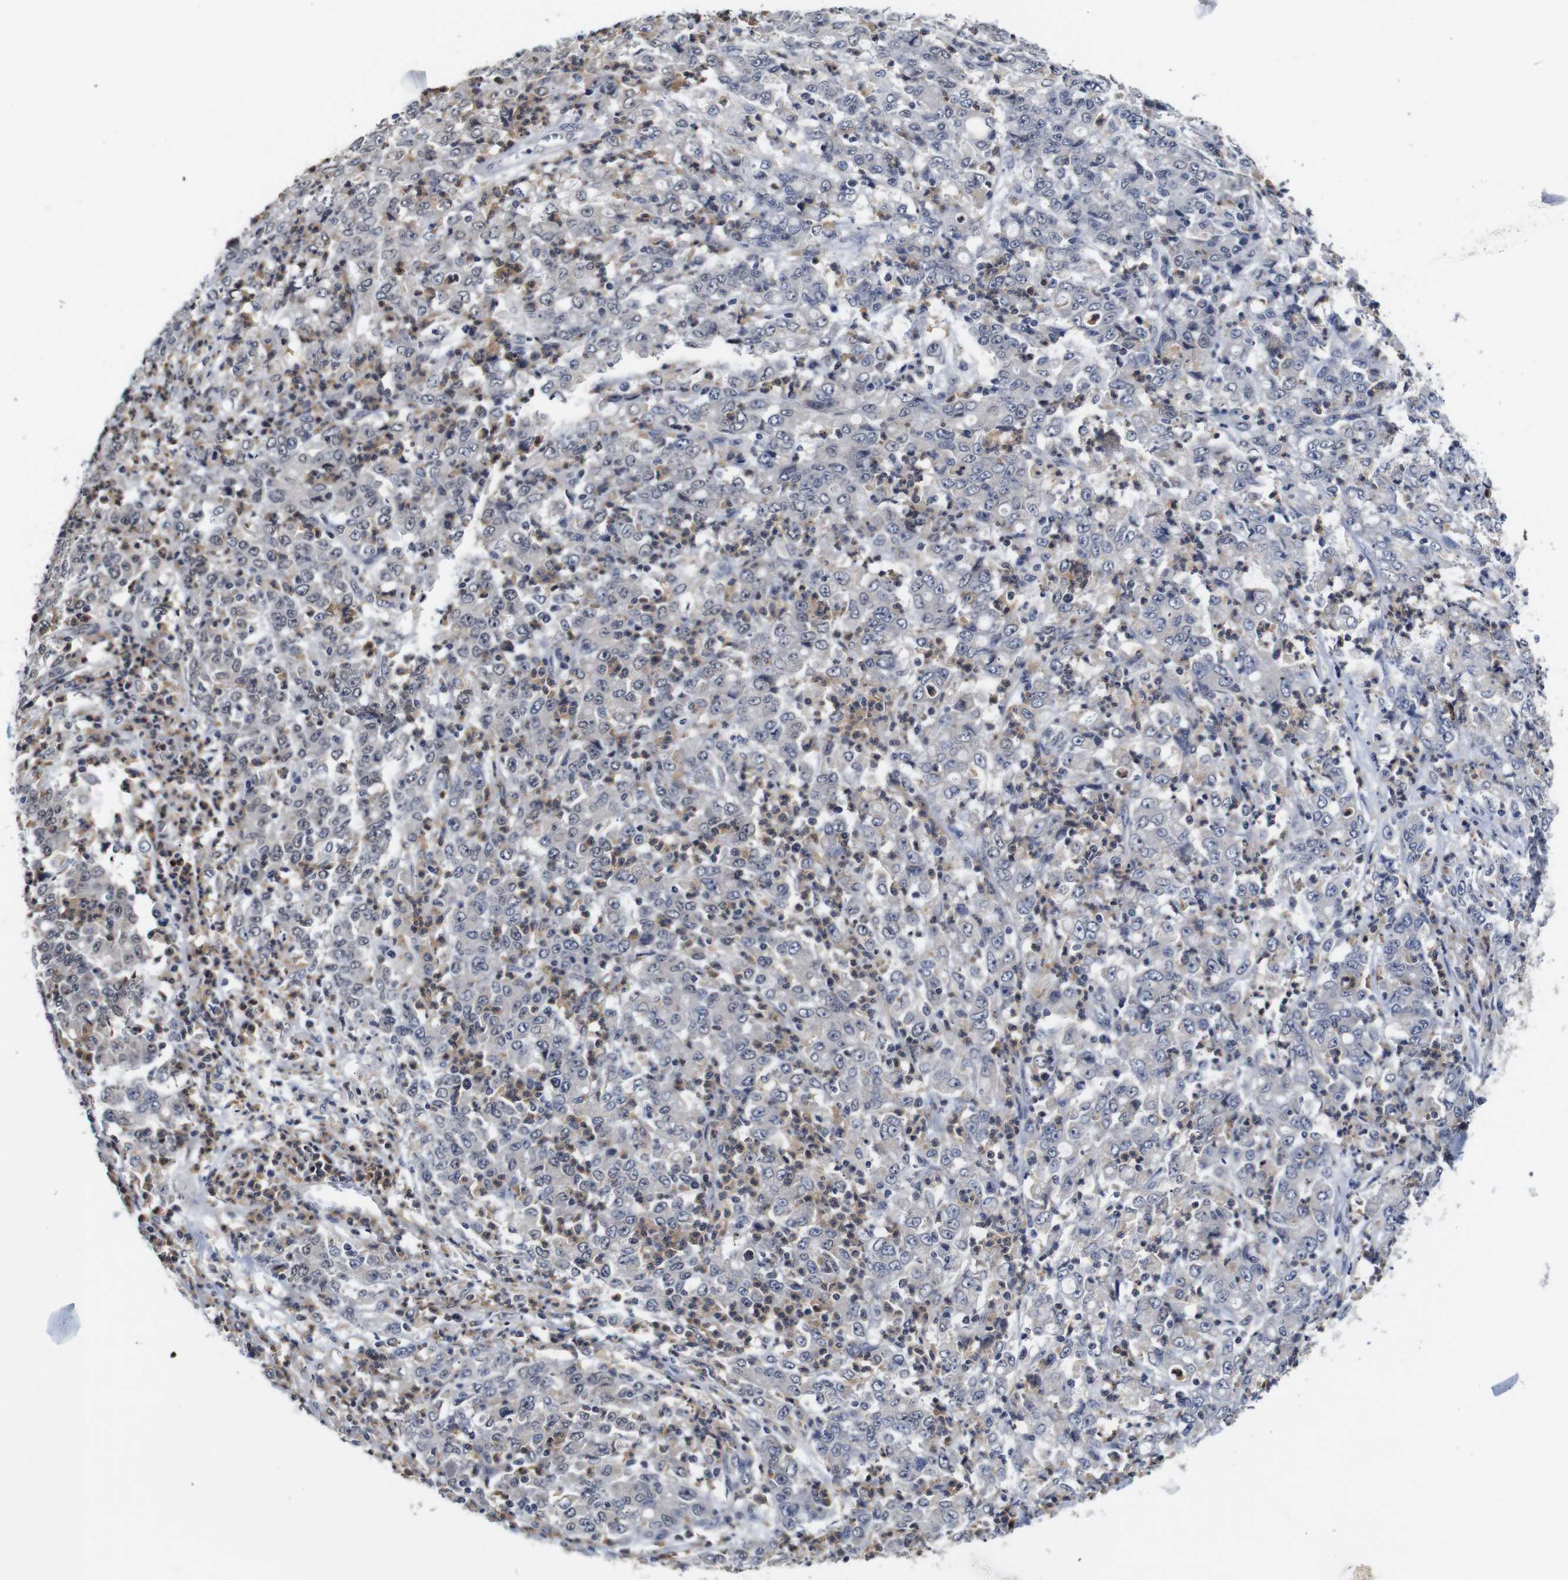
{"staining": {"intensity": "negative", "quantity": "none", "location": "none"}, "tissue": "stomach cancer", "cell_type": "Tumor cells", "image_type": "cancer", "snomed": [{"axis": "morphology", "description": "Adenocarcinoma, NOS"}, {"axis": "topography", "description": "Stomach, lower"}], "caption": "High magnification brightfield microscopy of stomach adenocarcinoma stained with DAB (brown) and counterstained with hematoxylin (blue): tumor cells show no significant staining. (DAB (3,3'-diaminobenzidine) immunohistochemistry (IHC), high magnification).", "gene": "NTRK3", "patient": {"sex": "female", "age": 71}}